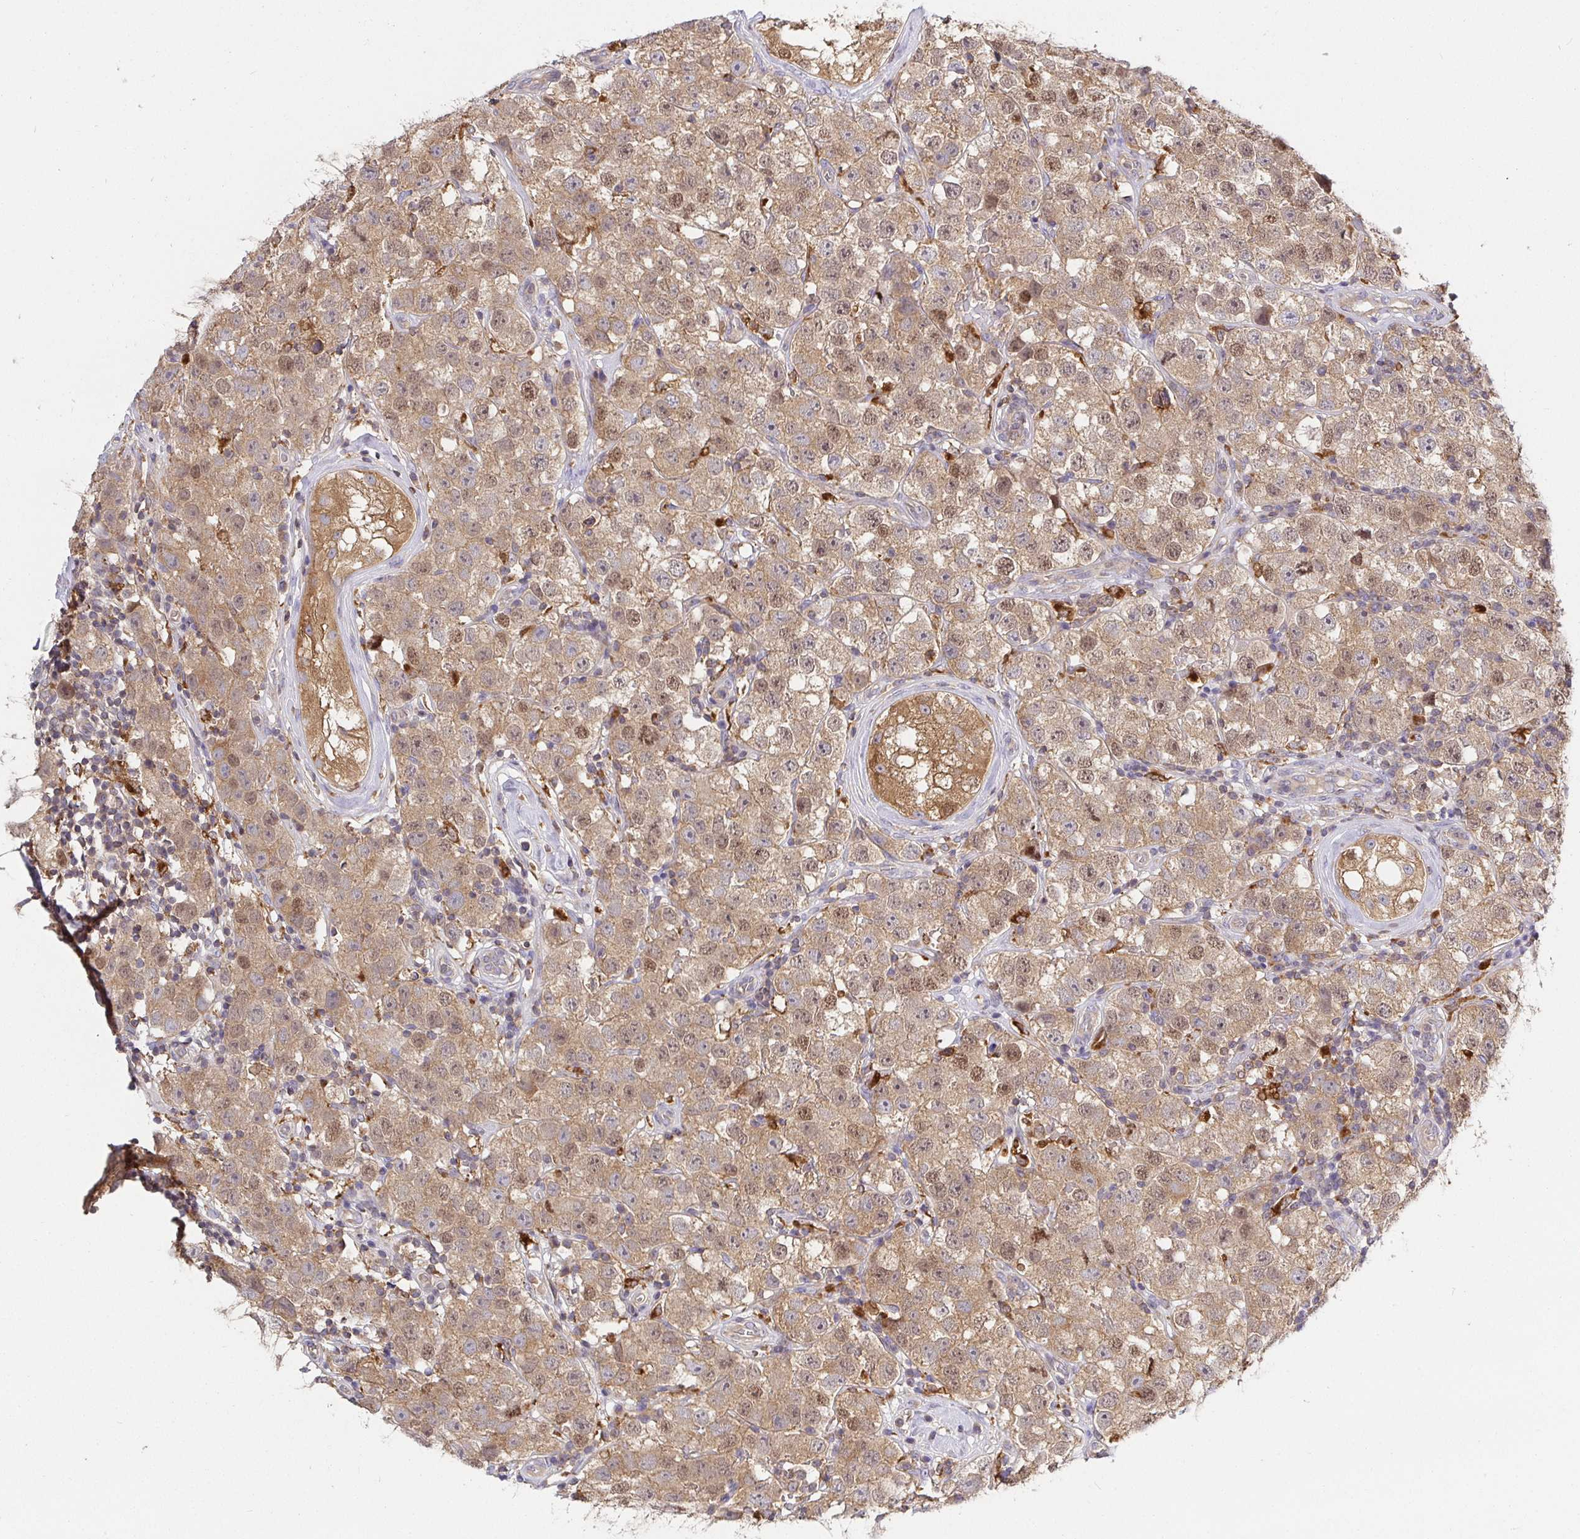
{"staining": {"intensity": "moderate", "quantity": ">75%", "location": "cytoplasmic/membranous,nuclear"}, "tissue": "testis cancer", "cell_type": "Tumor cells", "image_type": "cancer", "snomed": [{"axis": "morphology", "description": "Seminoma, NOS"}, {"axis": "topography", "description": "Testis"}], "caption": "Immunohistochemistry (IHC) histopathology image of human testis cancer stained for a protein (brown), which displays medium levels of moderate cytoplasmic/membranous and nuclear positivity in approximately >75% of tumor cells.", "gene": "ATP6V1F", "patient": {"sex": "male", "age": 34}}